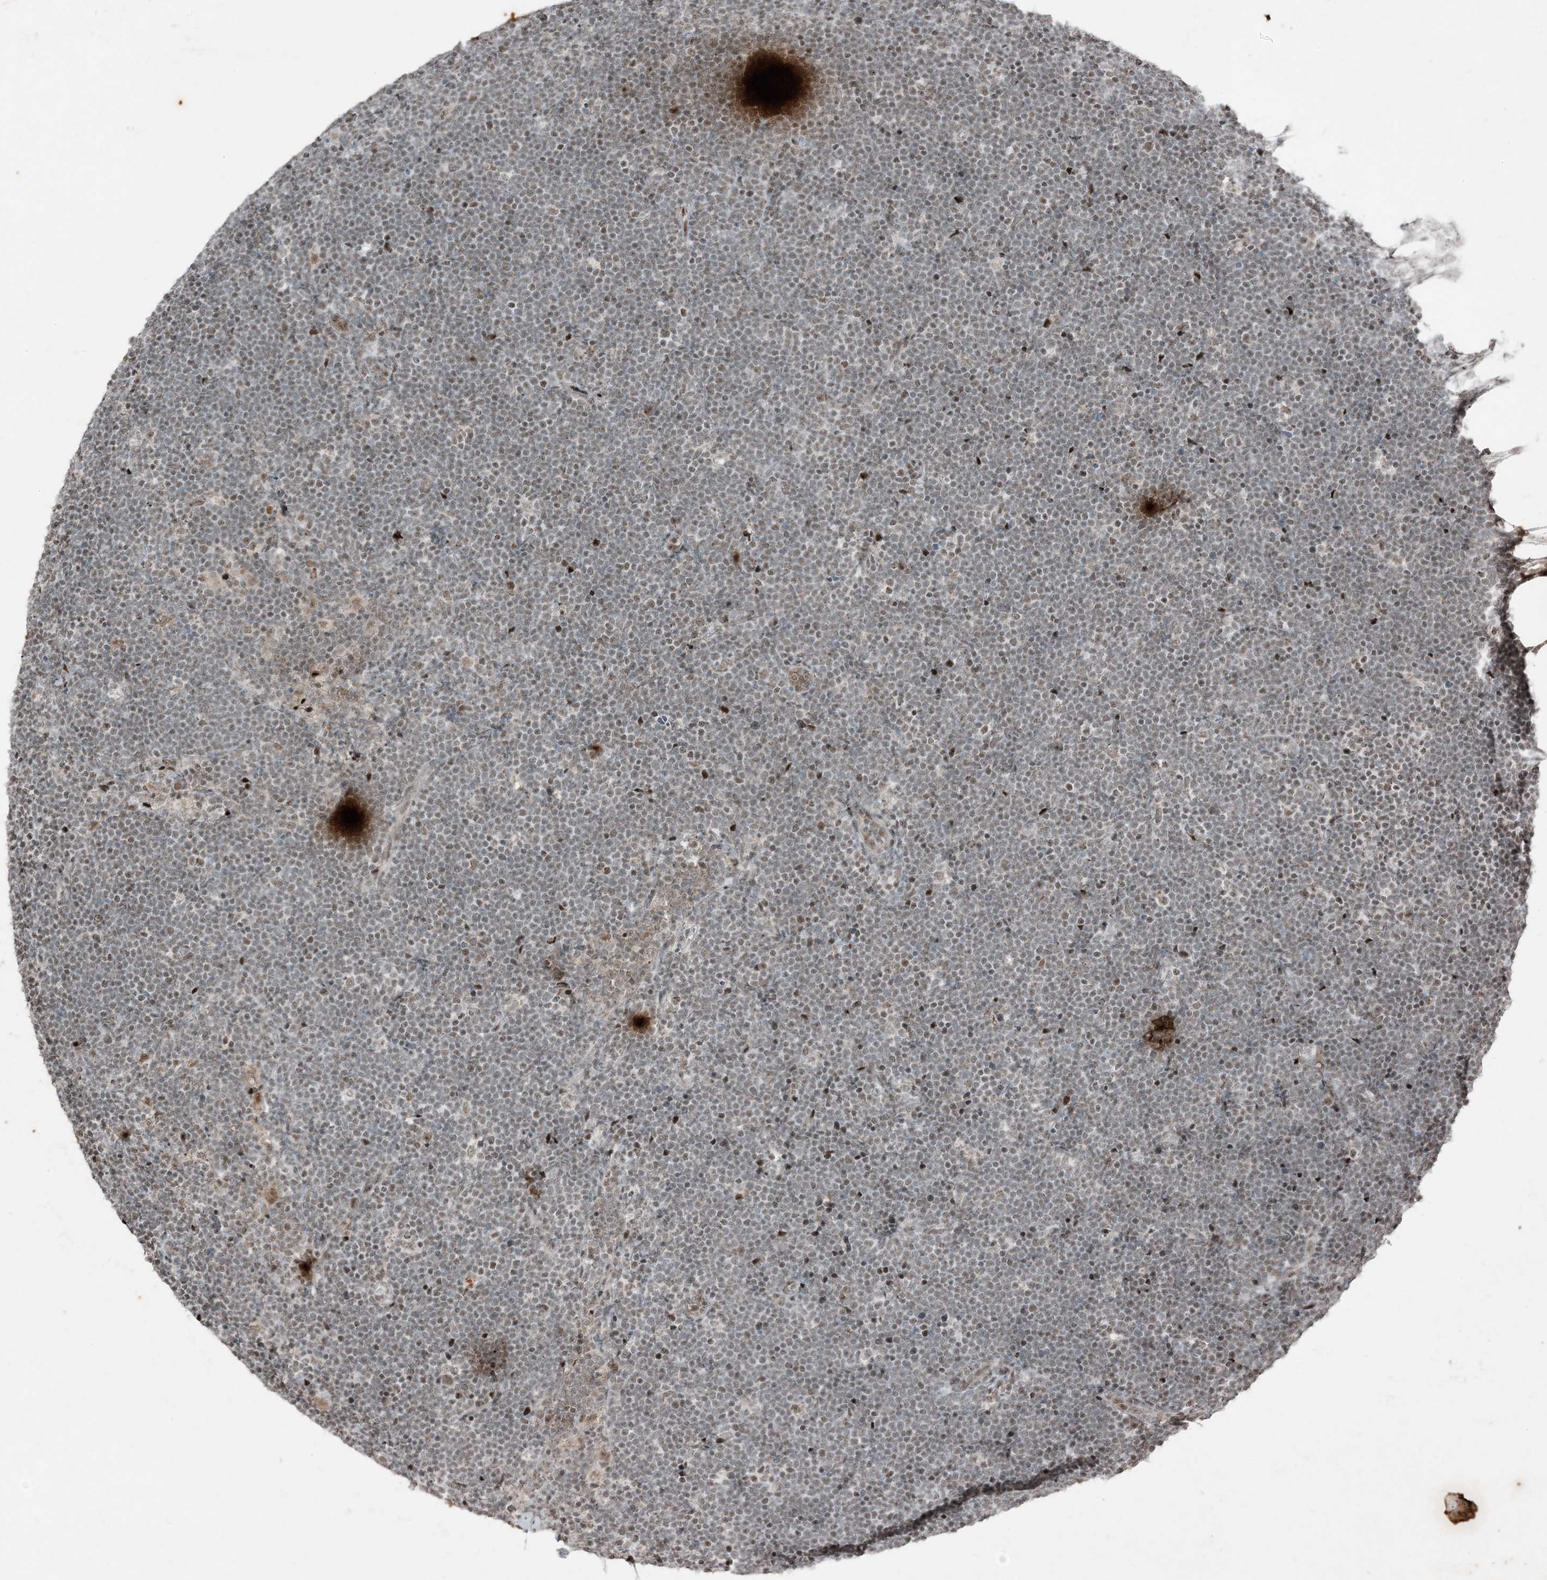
{"staining": {"intensity": "weak", "quantity": "25%-75%", "location": "nuclear"}, "tissue": "lymphoma", "cell_type": "Tumor cells", "image_type": "cancer", "snomed": [{"axis": "morphology", "description": "Malignant lymphoma, non-Hodgkin's type, High grade"}, {"axis": "topography", "description": "Lymph node"}], "caption": "Lymphoma stained with DAB (3,3'-diaminobenzidine) IHC reveals low levels of weak nuclear staining in approximately 25%-75% of tumor cells.", "gene": "TADA2B", "patient": {"sex": "male", "age": 13}}